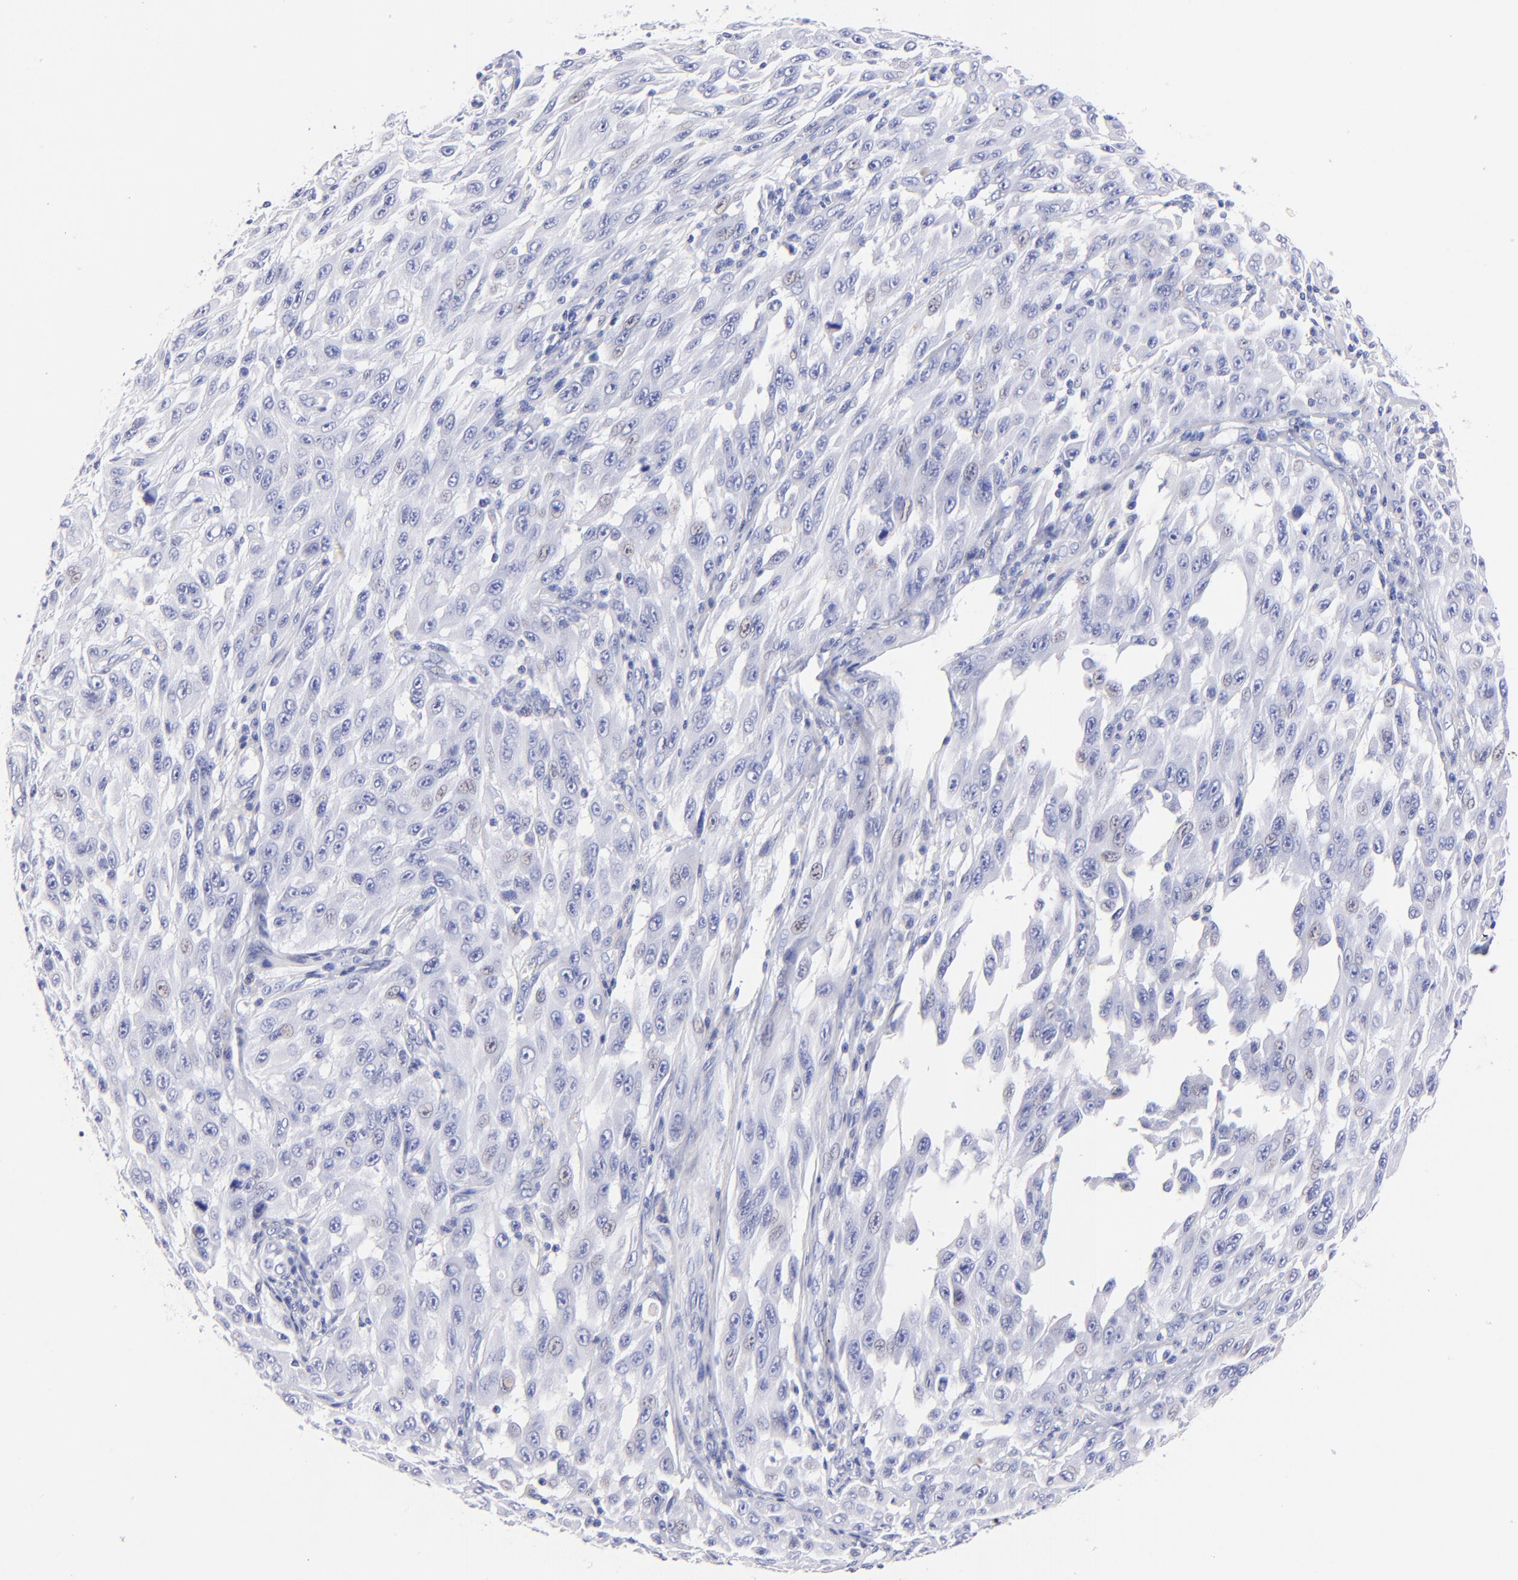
{"staining": {"intensity": "negative", "quantity": "none", "location": "none"}, "tissue": "melanoma", "cell_type": "Tumor cells", "image_type": "cancer", "snomed": [{"axis": "morphology", "description": "Malignant melanoma, NOS"}, {"axis": "topography", "description": "Skin"}], "caption": "A histopathology image of human melanoma is negative for staining in tumor cells.", "gene": "HORMAD2", "patient": {"sex": "male", "age": 30}}